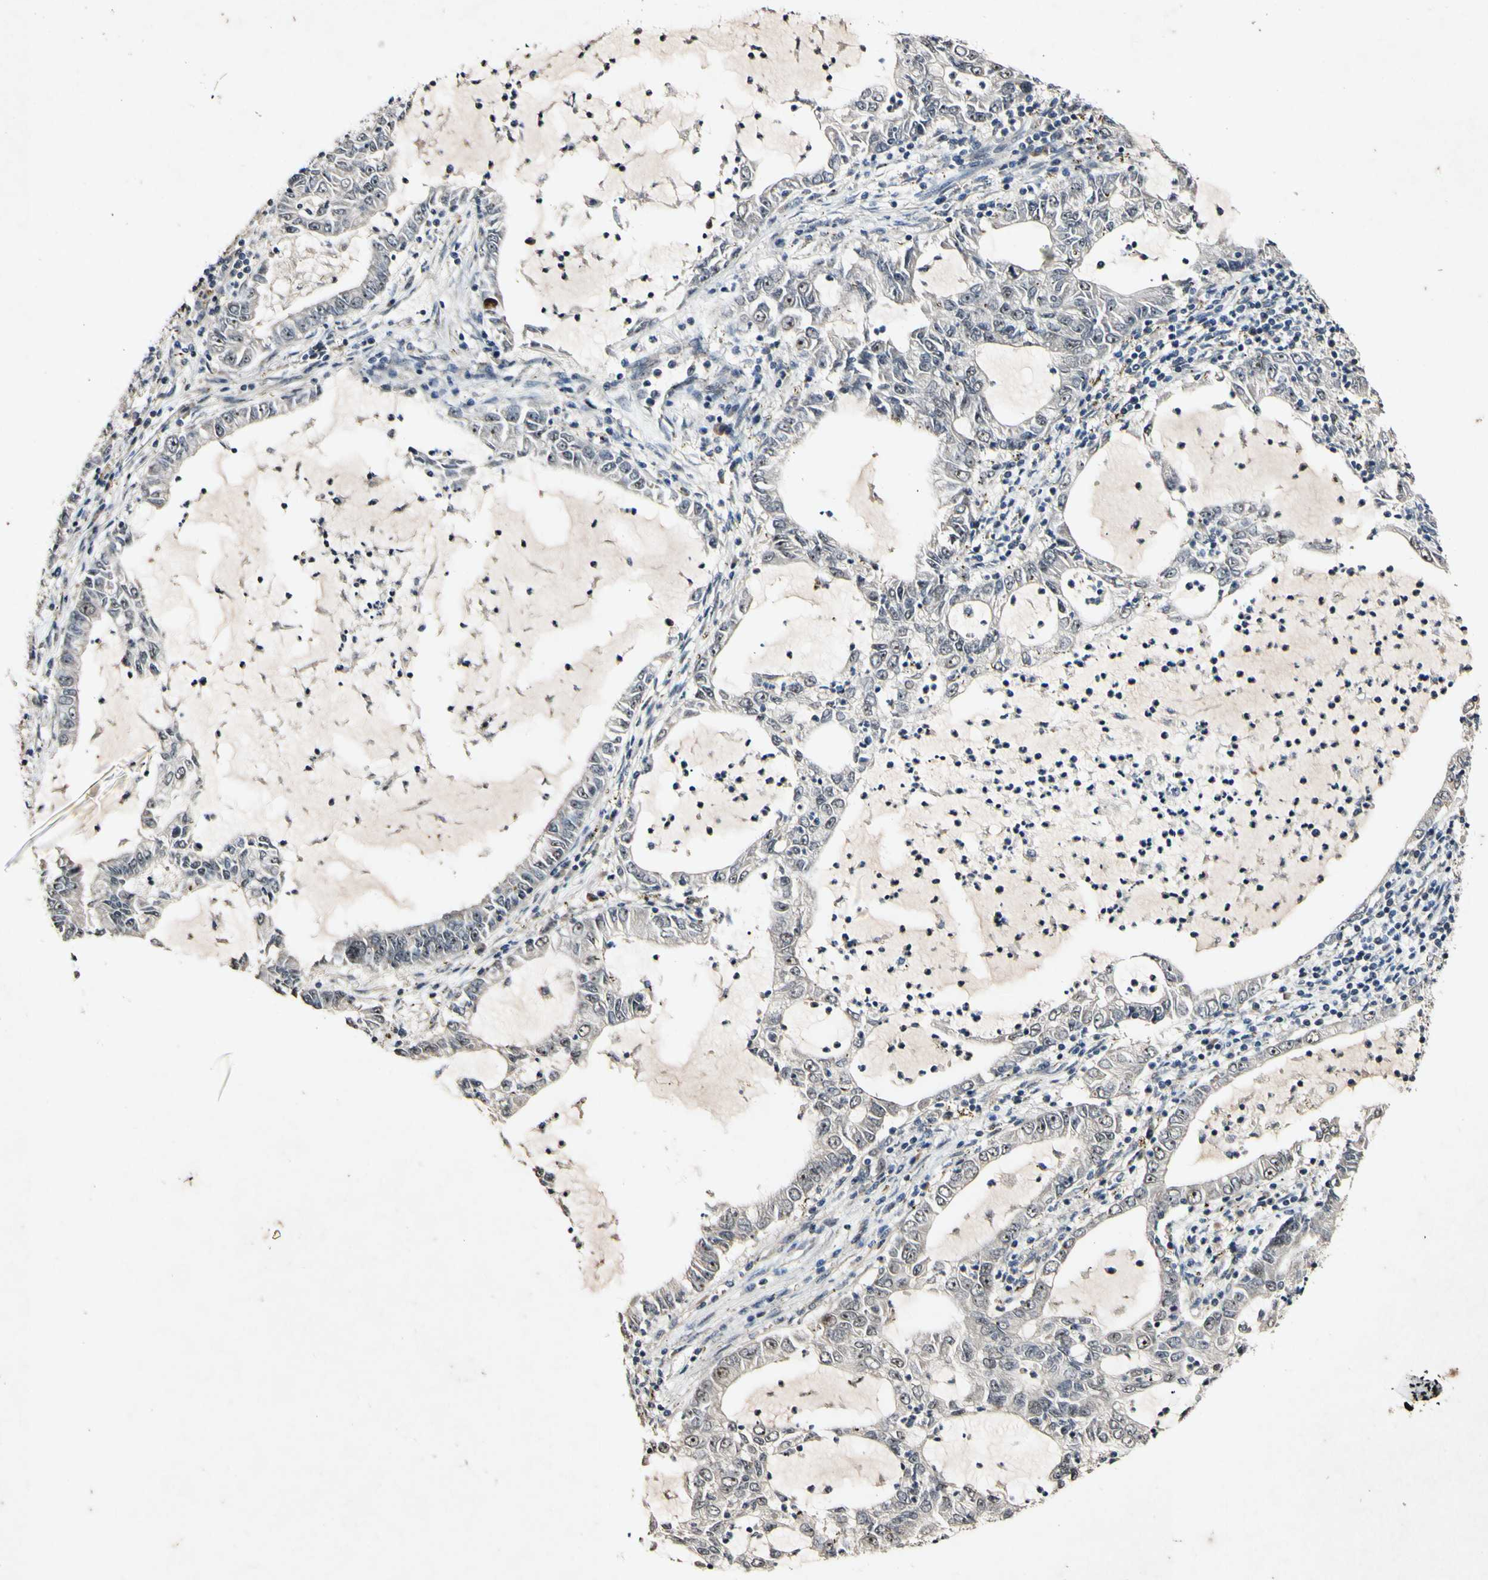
{"staining": {"intensity": "negative", "quantity": "none", "location": "none"}, "tissue": "lung cancer", "cell_type": "Tumor cells", "image_type": "cancer", "snomed": [{"axis": "morphology", "description": "Adenocarcinoma, NOS"}, {"axis": "topography", "description": "Lung"}], "caption": "Lung cancer (adenocarcinoma) was stained to show a protein in brown. There is no significant staining in tumor cells. (Brightfield microscopy of DAB IHC at high magnification).", "gene": "POLR2F", "patient": {"sex": "female", "age": 51}}